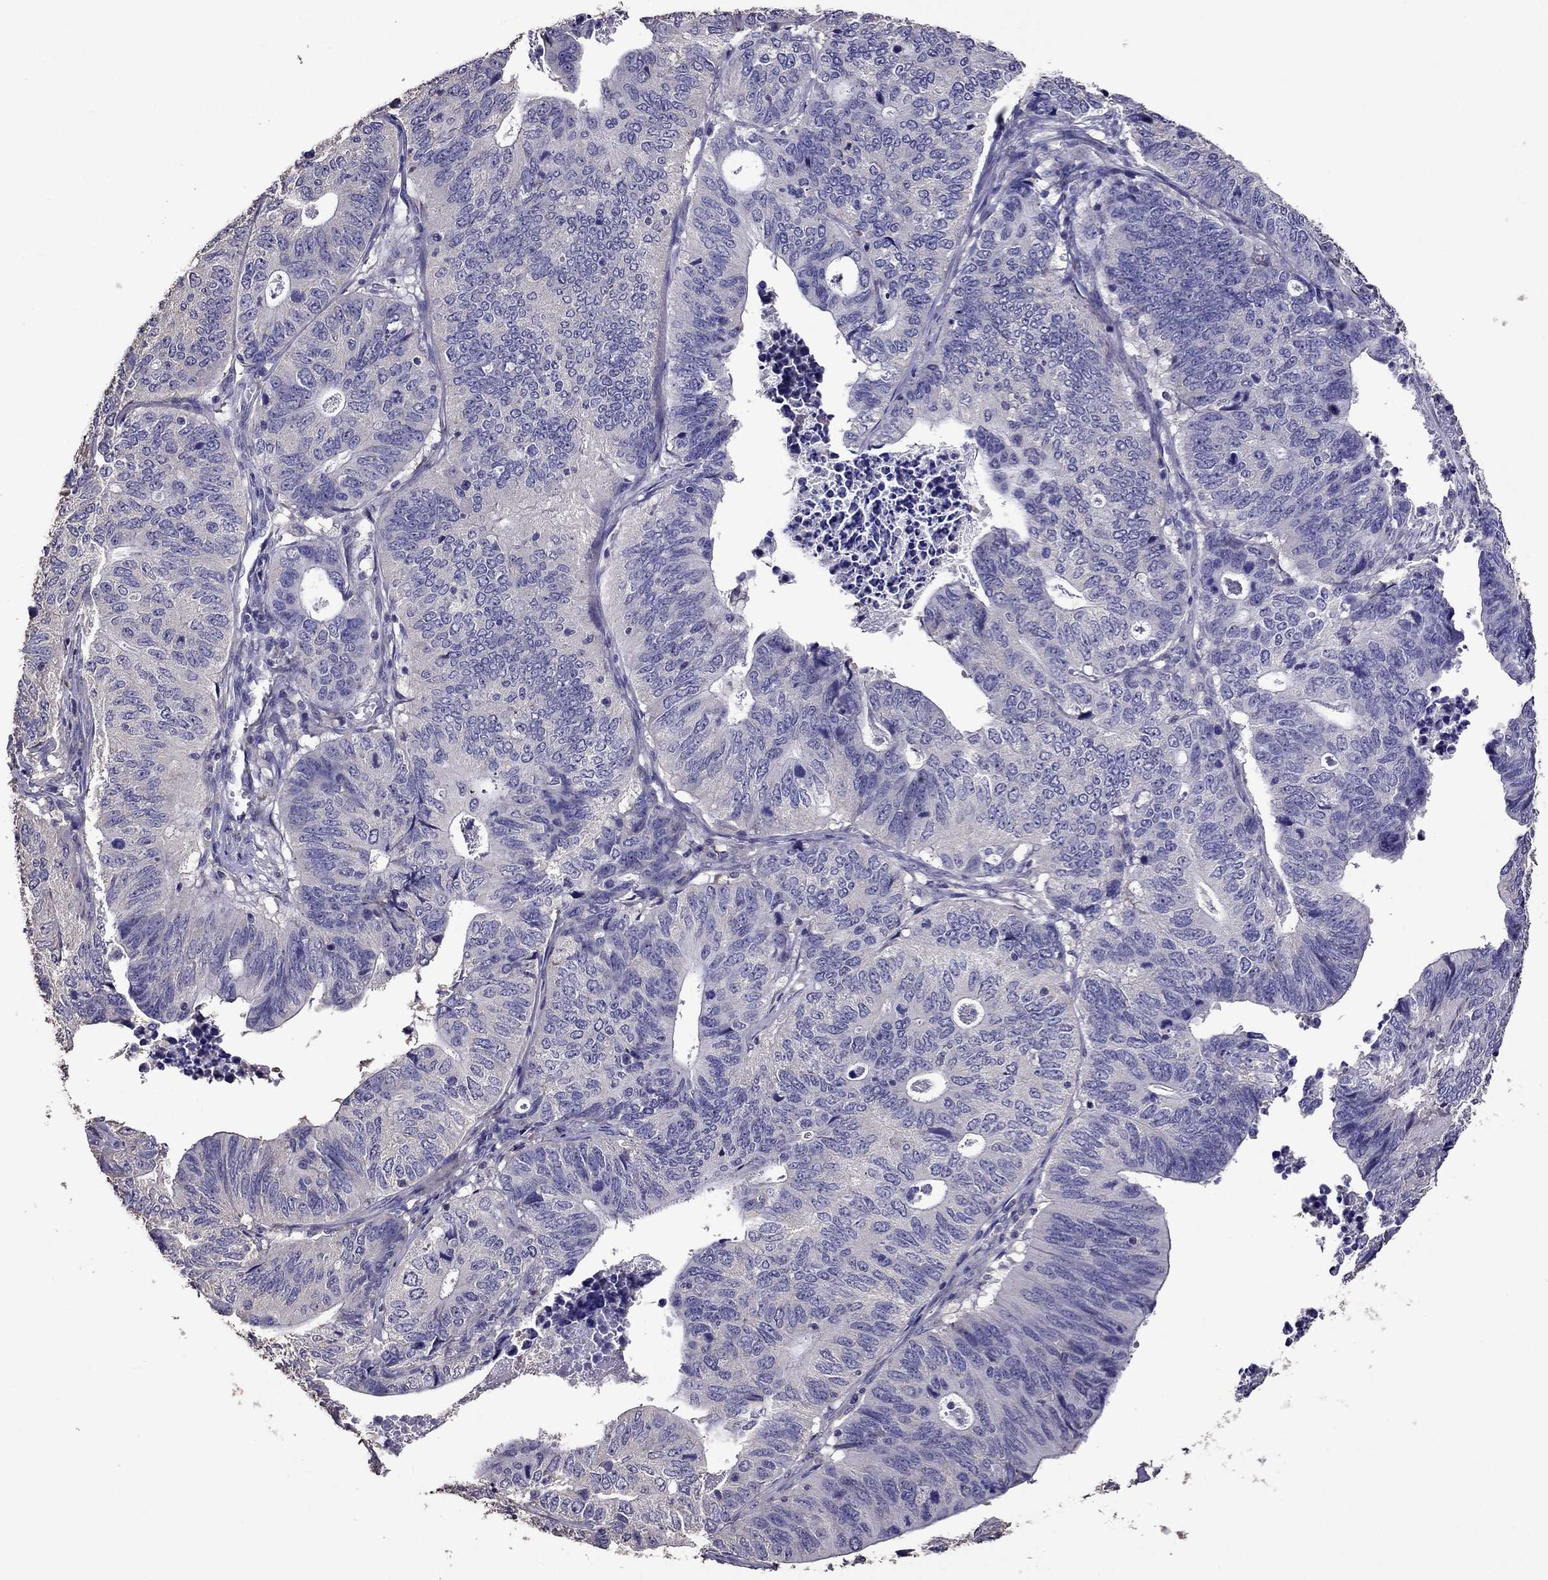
{"staining": {"intensity": "negative", "quantity": "none", "location": "none"}, "tissue": "stomach cancer", "cell_type": "Tumor cells", "image_type": "cancer", "snomed": [{"axis": "morphology", "description": "Adenocarcinoma, NOS"}, {"axis": "topography", "description": "Stomach, upper"}], "caption": "This is an immunohistochemistry photomicrograph of human stomach cancer (adenocarcinoma). There is no expression in tumor cells.", "gene": "NKX3-1", "patient": {"sex": "female", "age": 67}}